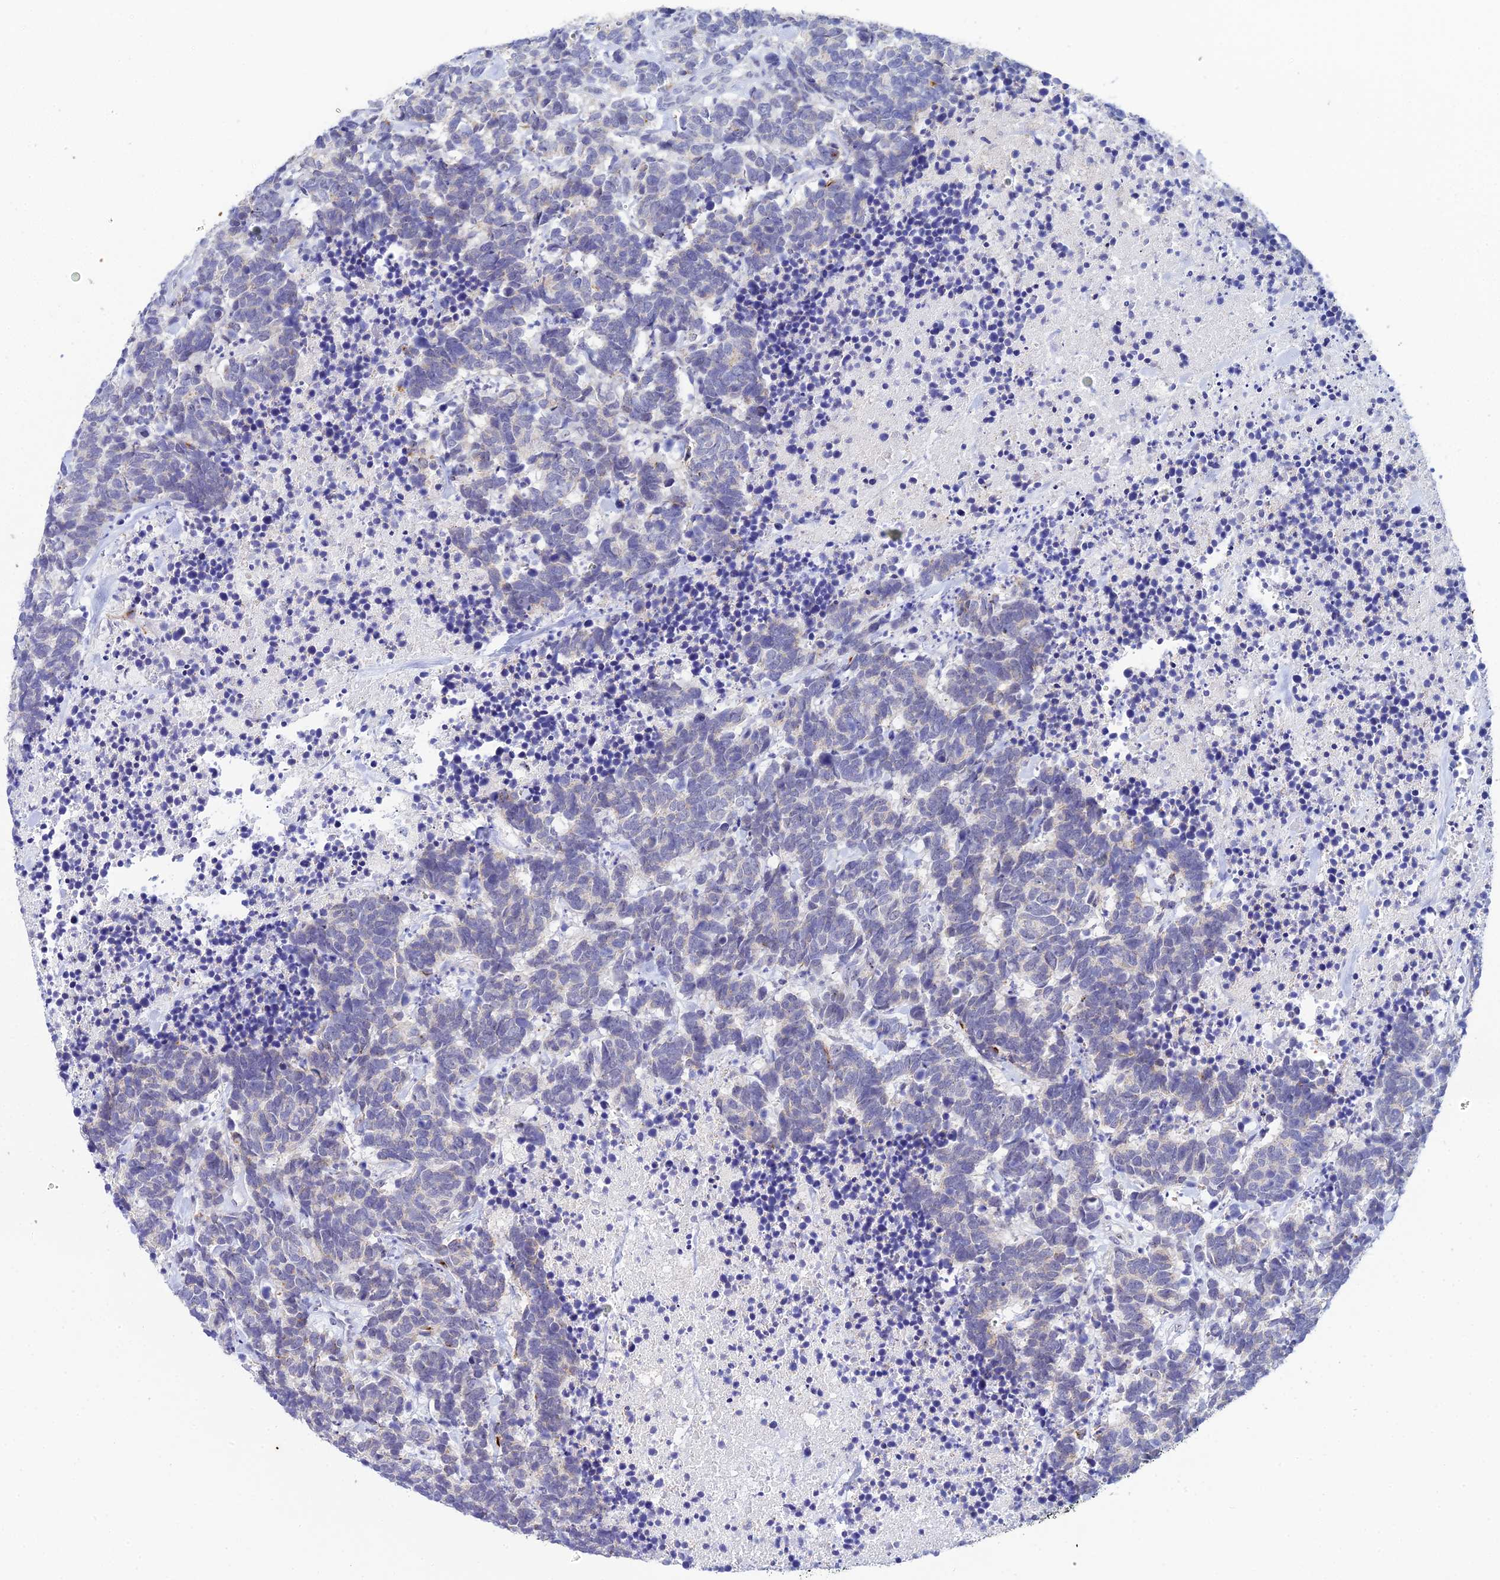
{"staining": {"intensity": "negative", "quantity": "none", "location": "none"}, "tissue": "carcinoid", "cell_type": "Tumor cells", "image_type": "cancer", "snomed": [{"axis": "morphology", "description": "Carcinoma, NOS"}, {"axis": "morphology", "description": "Carcinoid, malignant, NOS"}, {"axis": "topography", "description": "Prostate"}], "caption": "The photomicrograph shows no staining of tumor cells in carcinoid (malignant).", "gene": "PLPP4", "patient": {"sex": "male", "age": 57}}